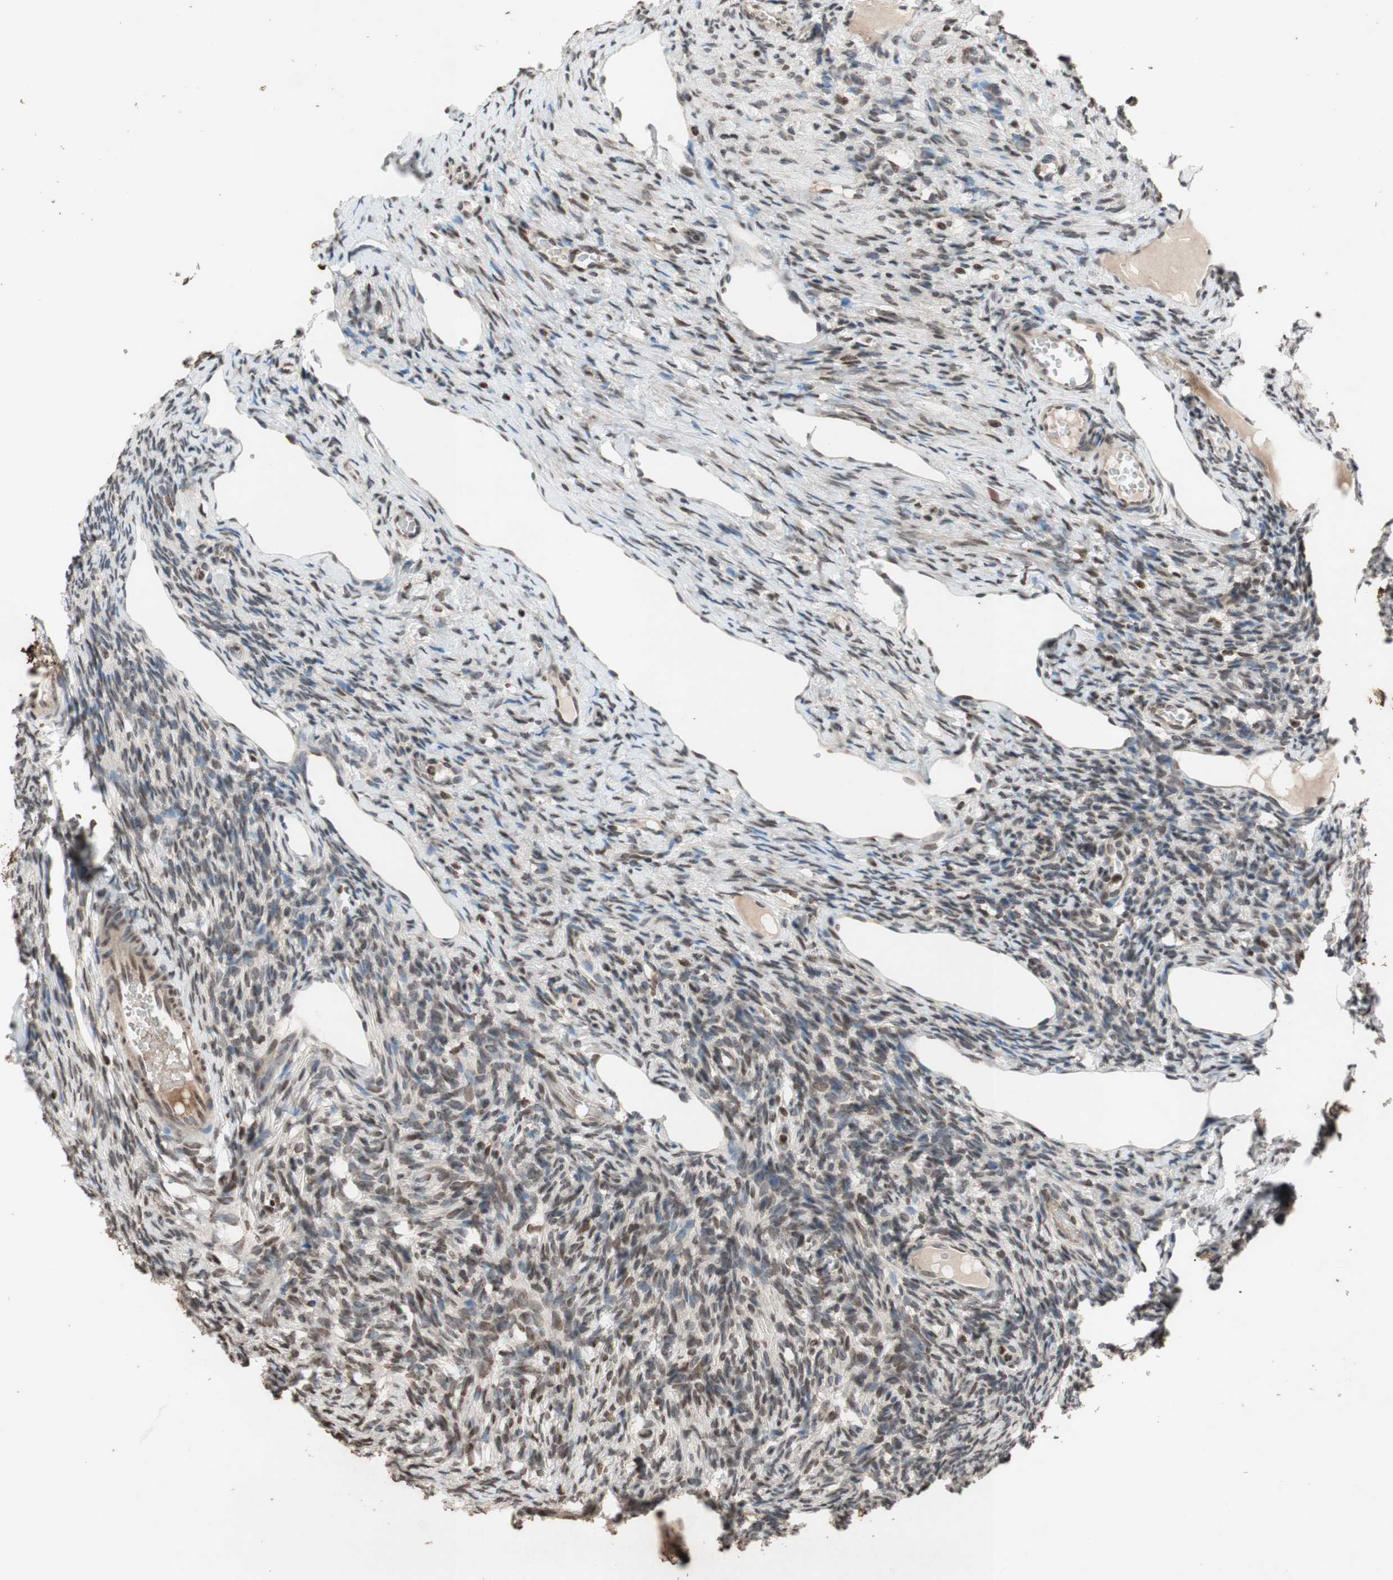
{"staining": {"intensity": "weak", "quantity": "<25%", "location": "nuclear"}, "tissue": "ovary", "cell_type": "Ovarian stroma cells", "image_type": "normal", "snomed": [{"axis": "morphology", "description": "Normal tissue, NOS"}, {"axis": "topography", "description": "Ovary"}], "caption": "A high-resolution micrograph shows immunohistochemistry (IHC) staining of unremarkable ovary, which exhibits no significant expression in ovarian stroma cells.", "gene": "MCM6", "patient": {"sex": "female", "age": 33}}